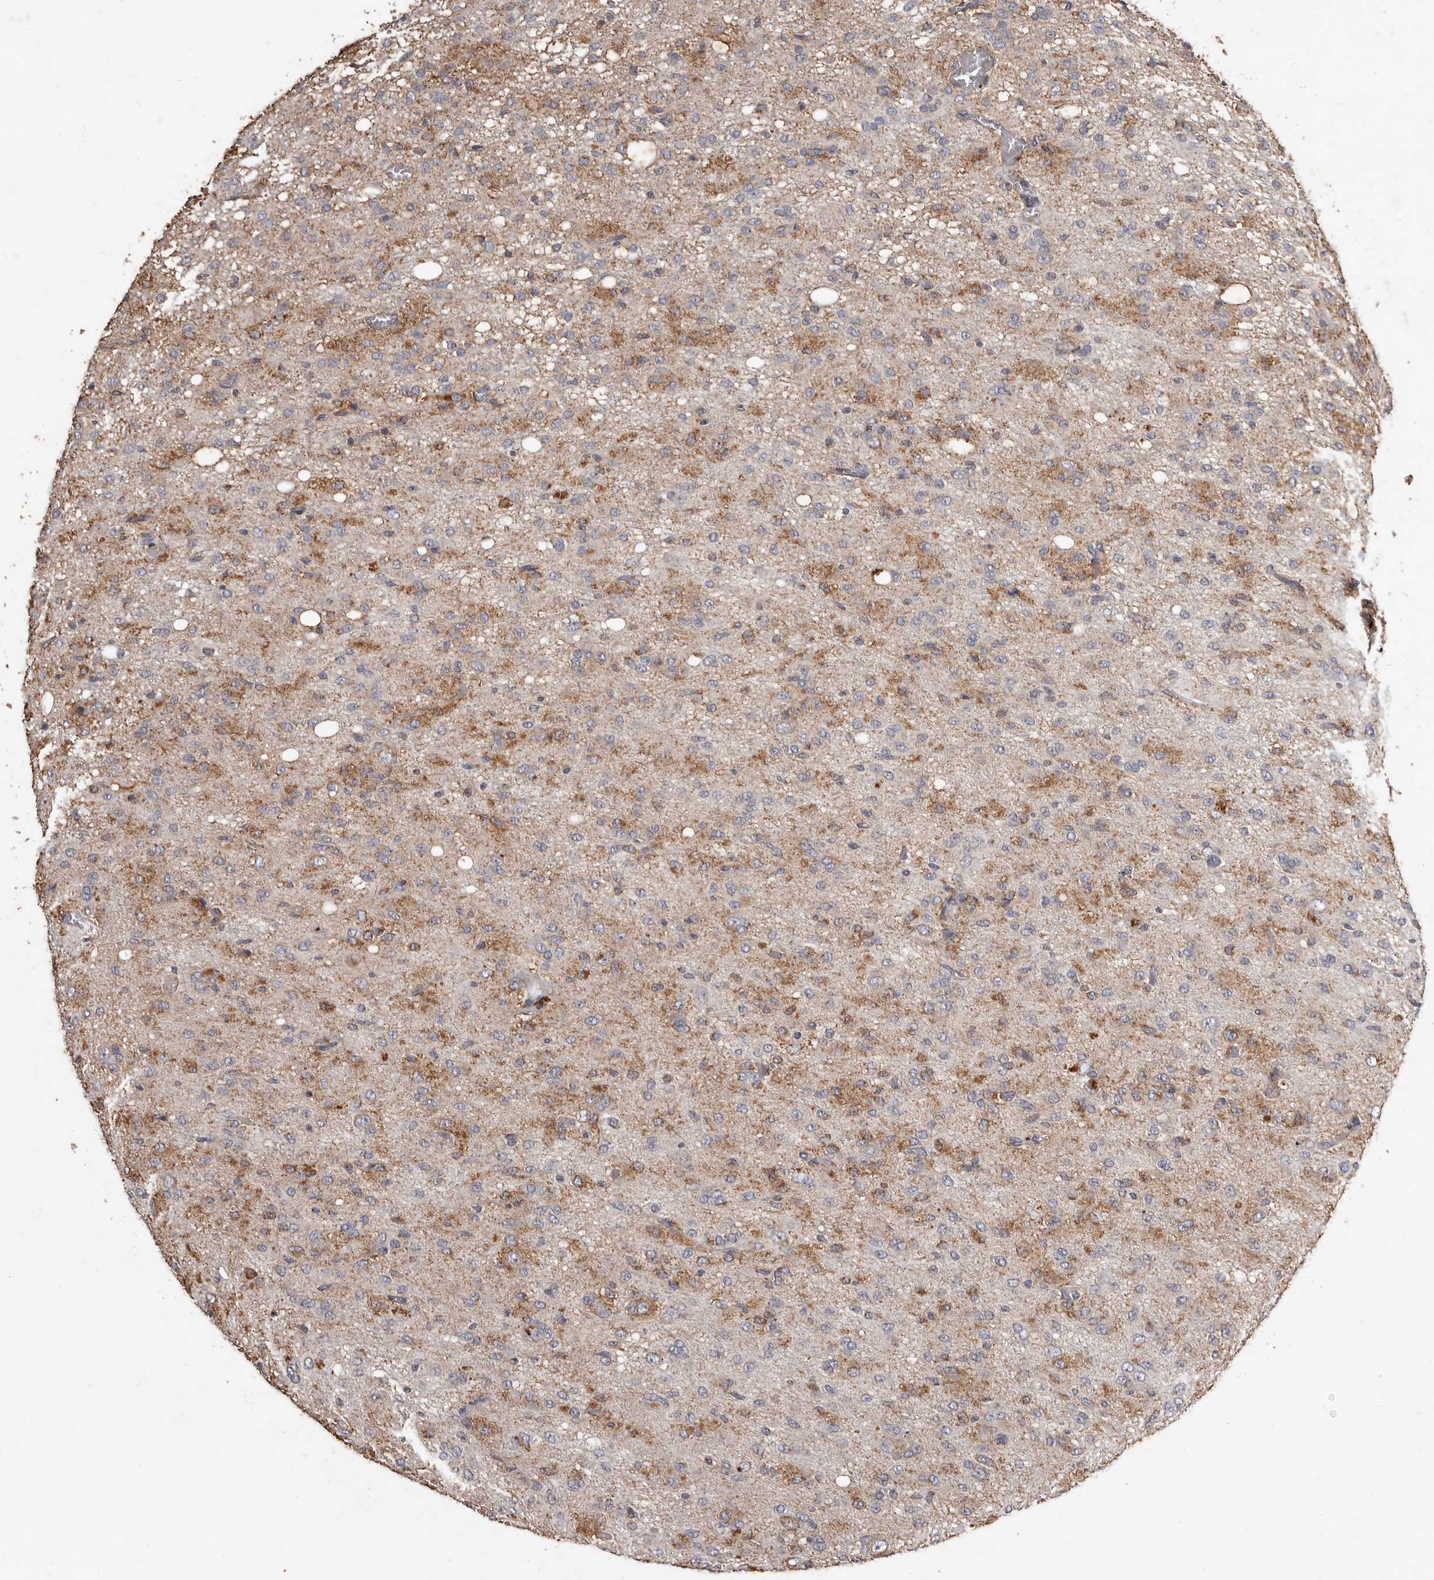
{"staining": {"intensity": "moderate", "quantity": "25%-75%", "location": "cytoplasmic/membranous"}, "tissue": "glioma", "cell_type": "Tumor cells", "image_type": "cancer", "snomed": [{"axis": "morphology", "description": "Glioma, malignant, High grade"}, {"axis": "topography", "description": "Brain"}], "caption": "Immunohistochemical staining of glioma demonstrates medium levels of moderate cytoplasmic/membranous expression in about 25%-75% of tumor cells.", "gene": "CXCL14", "patient": {"sex": "female", "age": 59}}